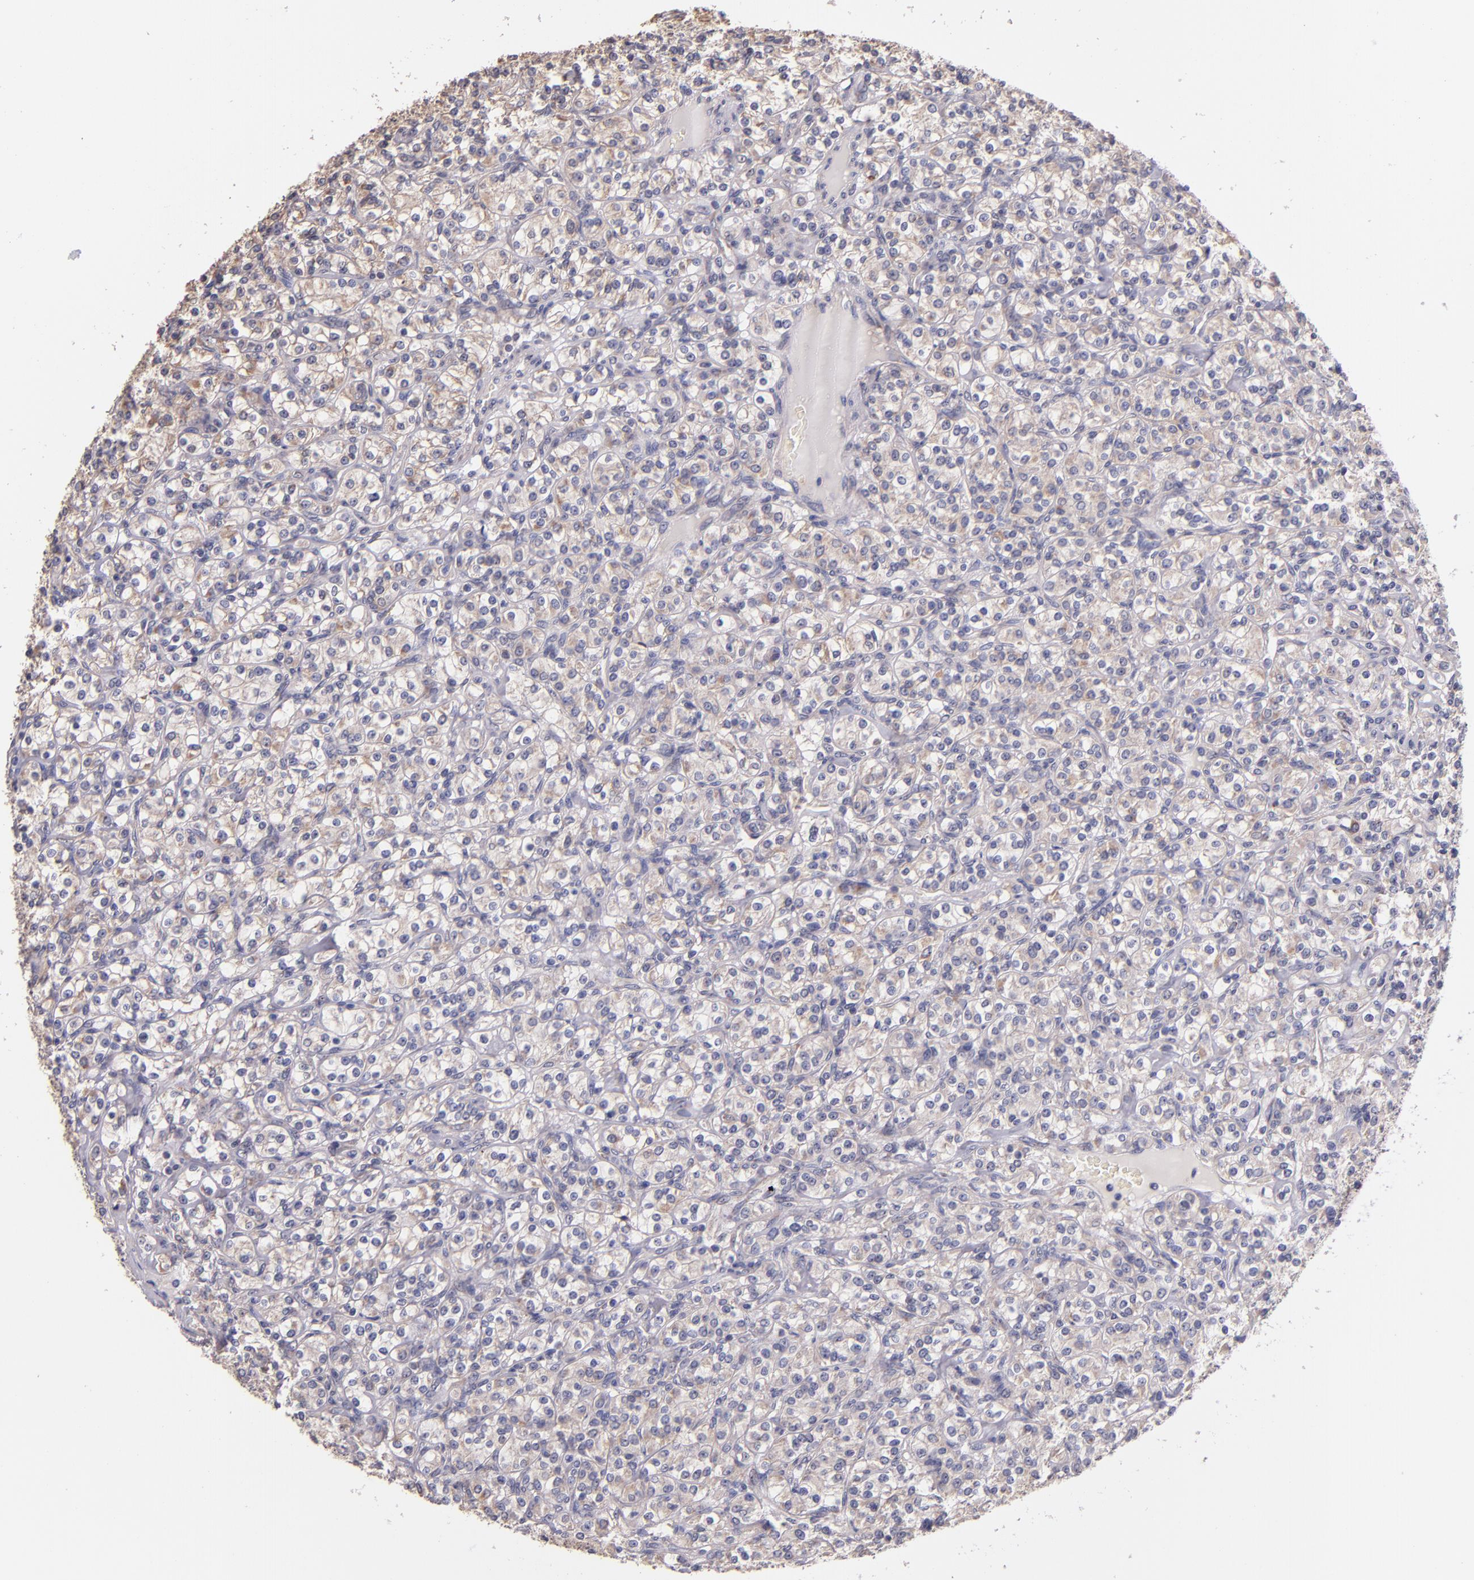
{"staining": {"intensity": "moderate", "quantity": "25%-75%", "location": "cytoplasmic/membranous"}, "tissue": "renal cancer", "cell_type": "Tumor cells", "image_type": "cancer", "snomed": [{"axis": "morphology", "description": "Adenocarcinoma, NOS"}, {"axis": "topography", "description": "Kidney"}], "caption": "Adenocarcinoma (renal) was stained to show a protein in brown. There is medium levels of moderate cytoplasmic/membranous staining in about 25%-75% of tumor cells.", "gene": "SHC1", "patient": {"sex": "male", "age": 77}}